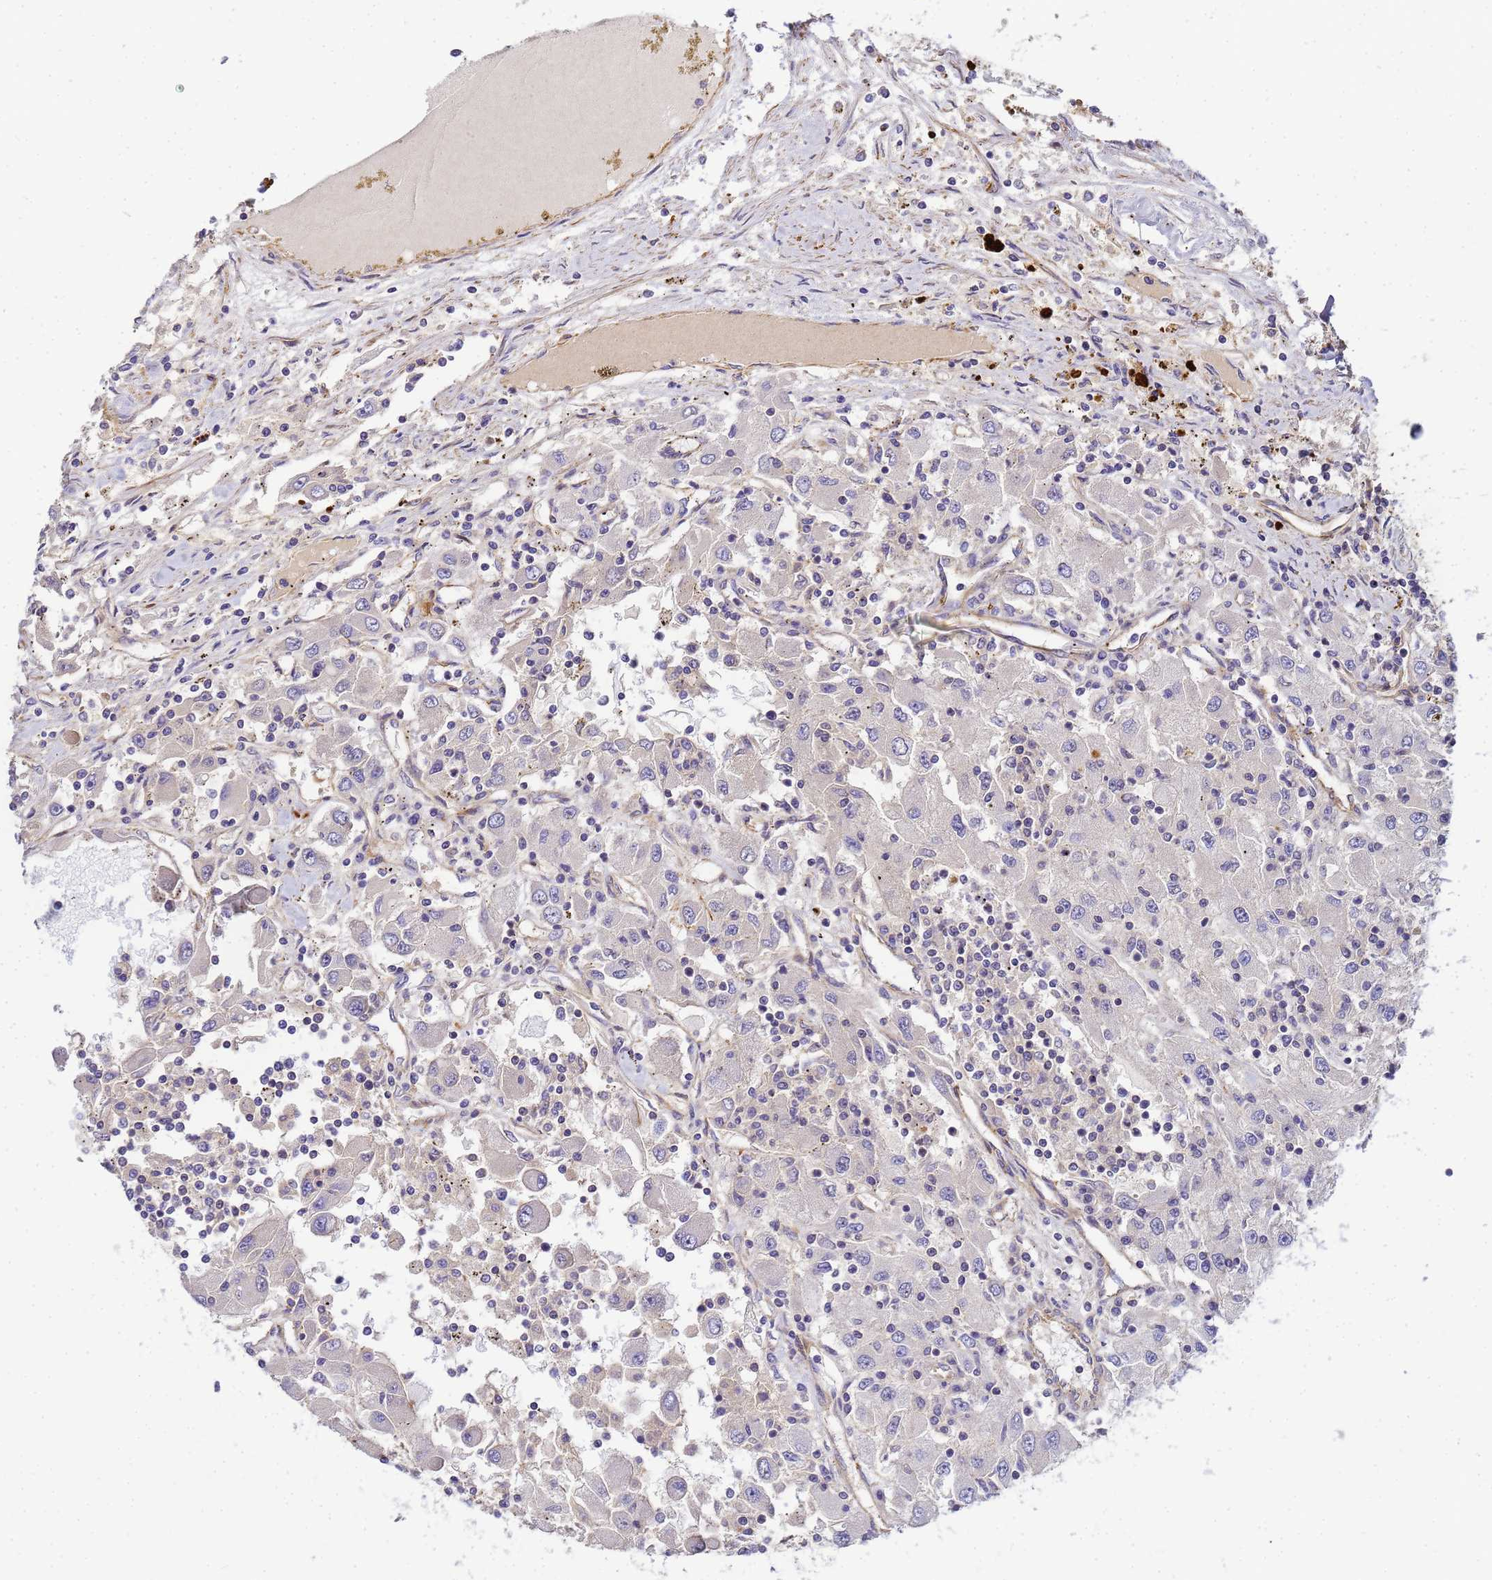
{"staining": {"intensity": "negative", "quantity": "none", "location": "none"}, "tissue": "renal cancer", "cell_type": "Tumor cells", "image_type": "cancer", "snomed": [{"axis": "morphology", "description": "Adenocarcinoma, NOS"}, {"axis": "topography", "description": "Kidney"}], "caption": "Histopathology image shows no protein positivity in tumor cells of adenocarcinoma (renal) tissue. Brightfield microscopy of immunohistochemistry stained with DAB (3,3'-diaminobenzidine) (brown) and hematoxylin (blue), captured at high magnification.", "gene": "MYL12A", "patient": {"sex": "female", "age": 67}}